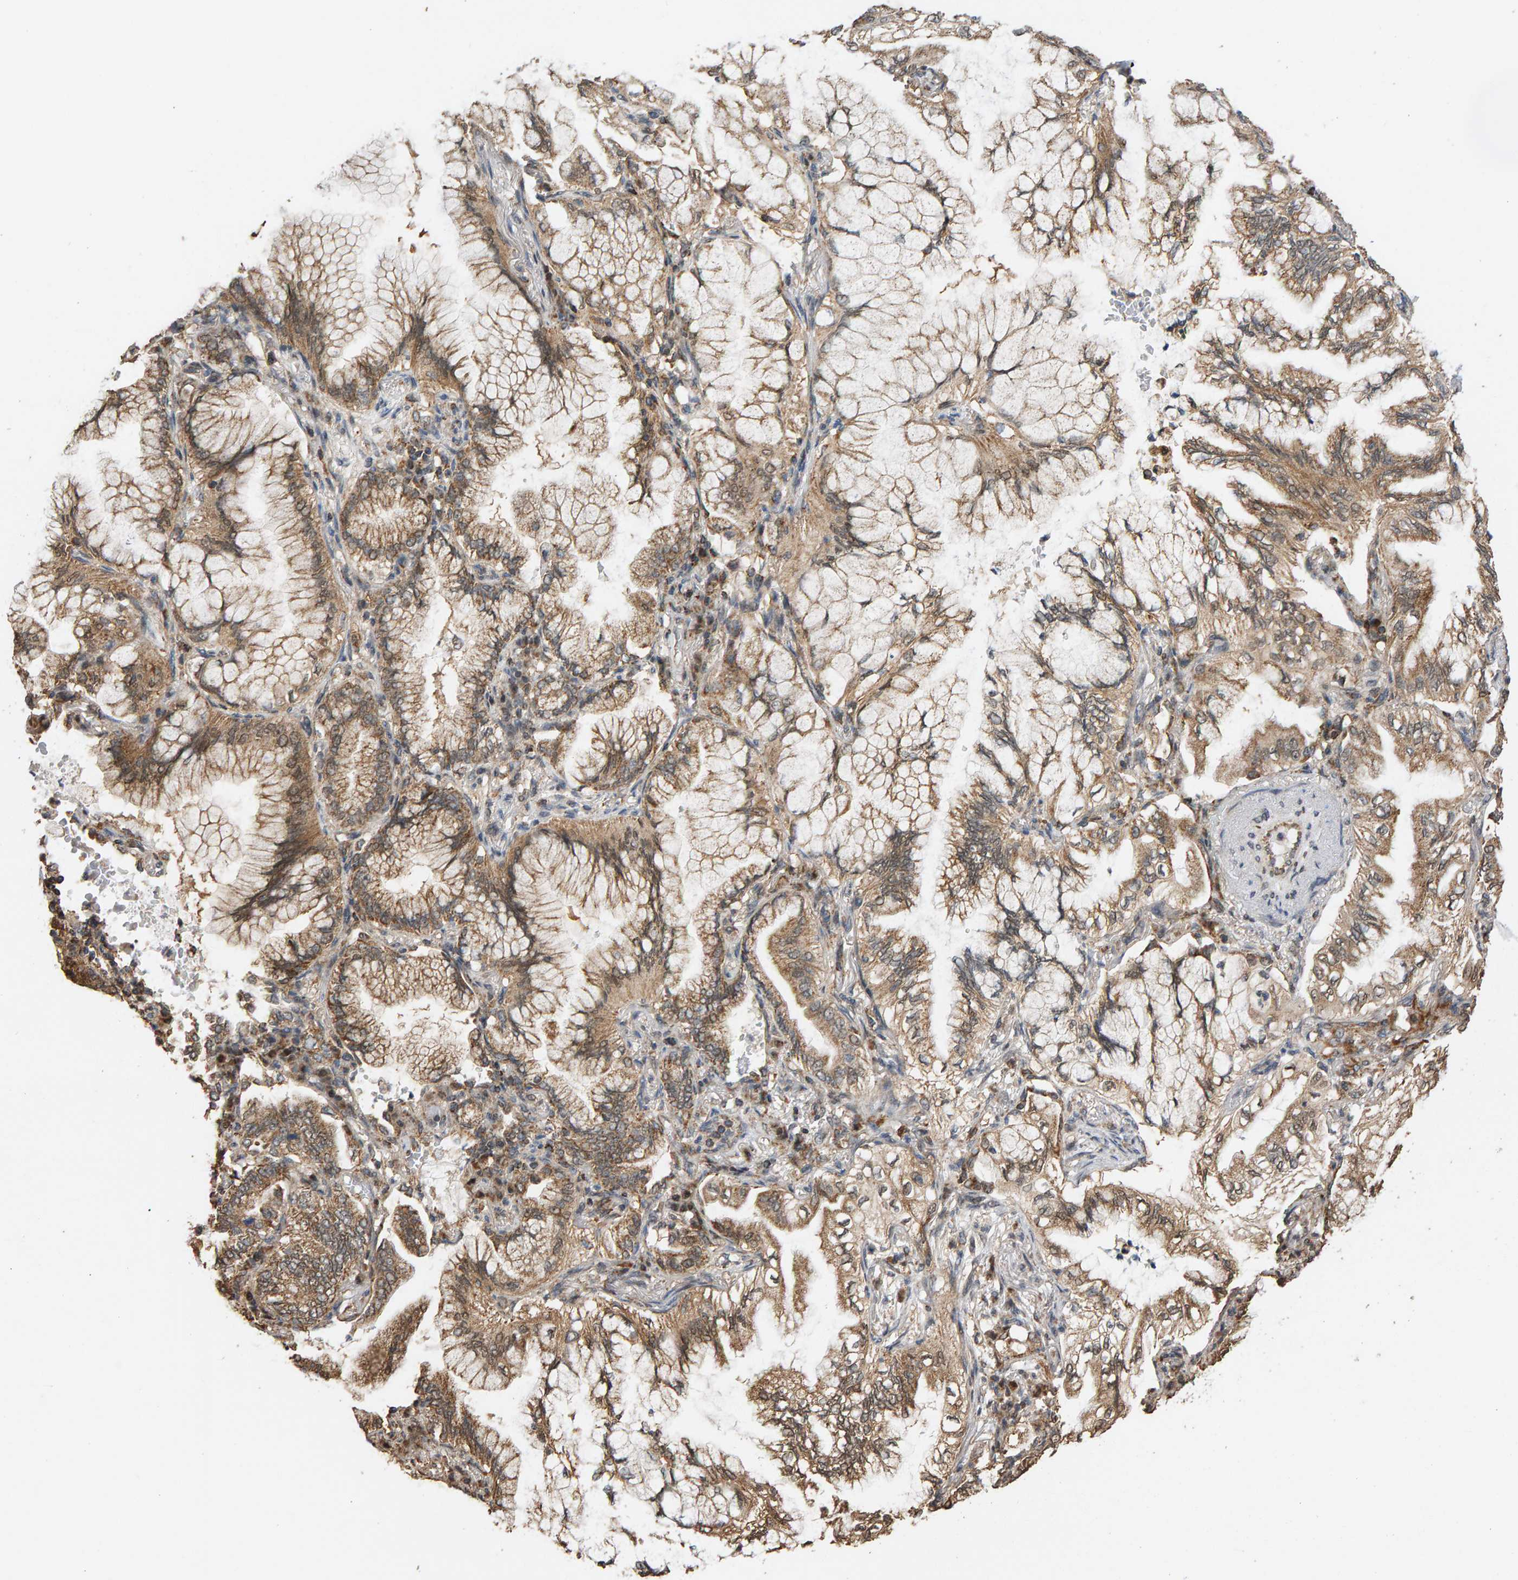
{"staining": {"intensity": "moderate", "quantity": ">75%", "location": "cytoplasmic/membranous,nuclear"}, "tissue": "lung cancer", "cell_type": "Tumor cells", "image_type": "cancer", "snomed": [{"axis": "morphology", "description": "Adenocarcinoma, NOS"}, {"axis": "topography", "description": "Lung"}], "caption": "A photomicrograph showing moderate cytoplasmic/membranous and nuclear positivity in about >75% of tumor cells in lung cancer, as visualized by brown immunohistochemical staining.", "gene": "GSTK1", "patient": {"sex": "female", "age": 70}}